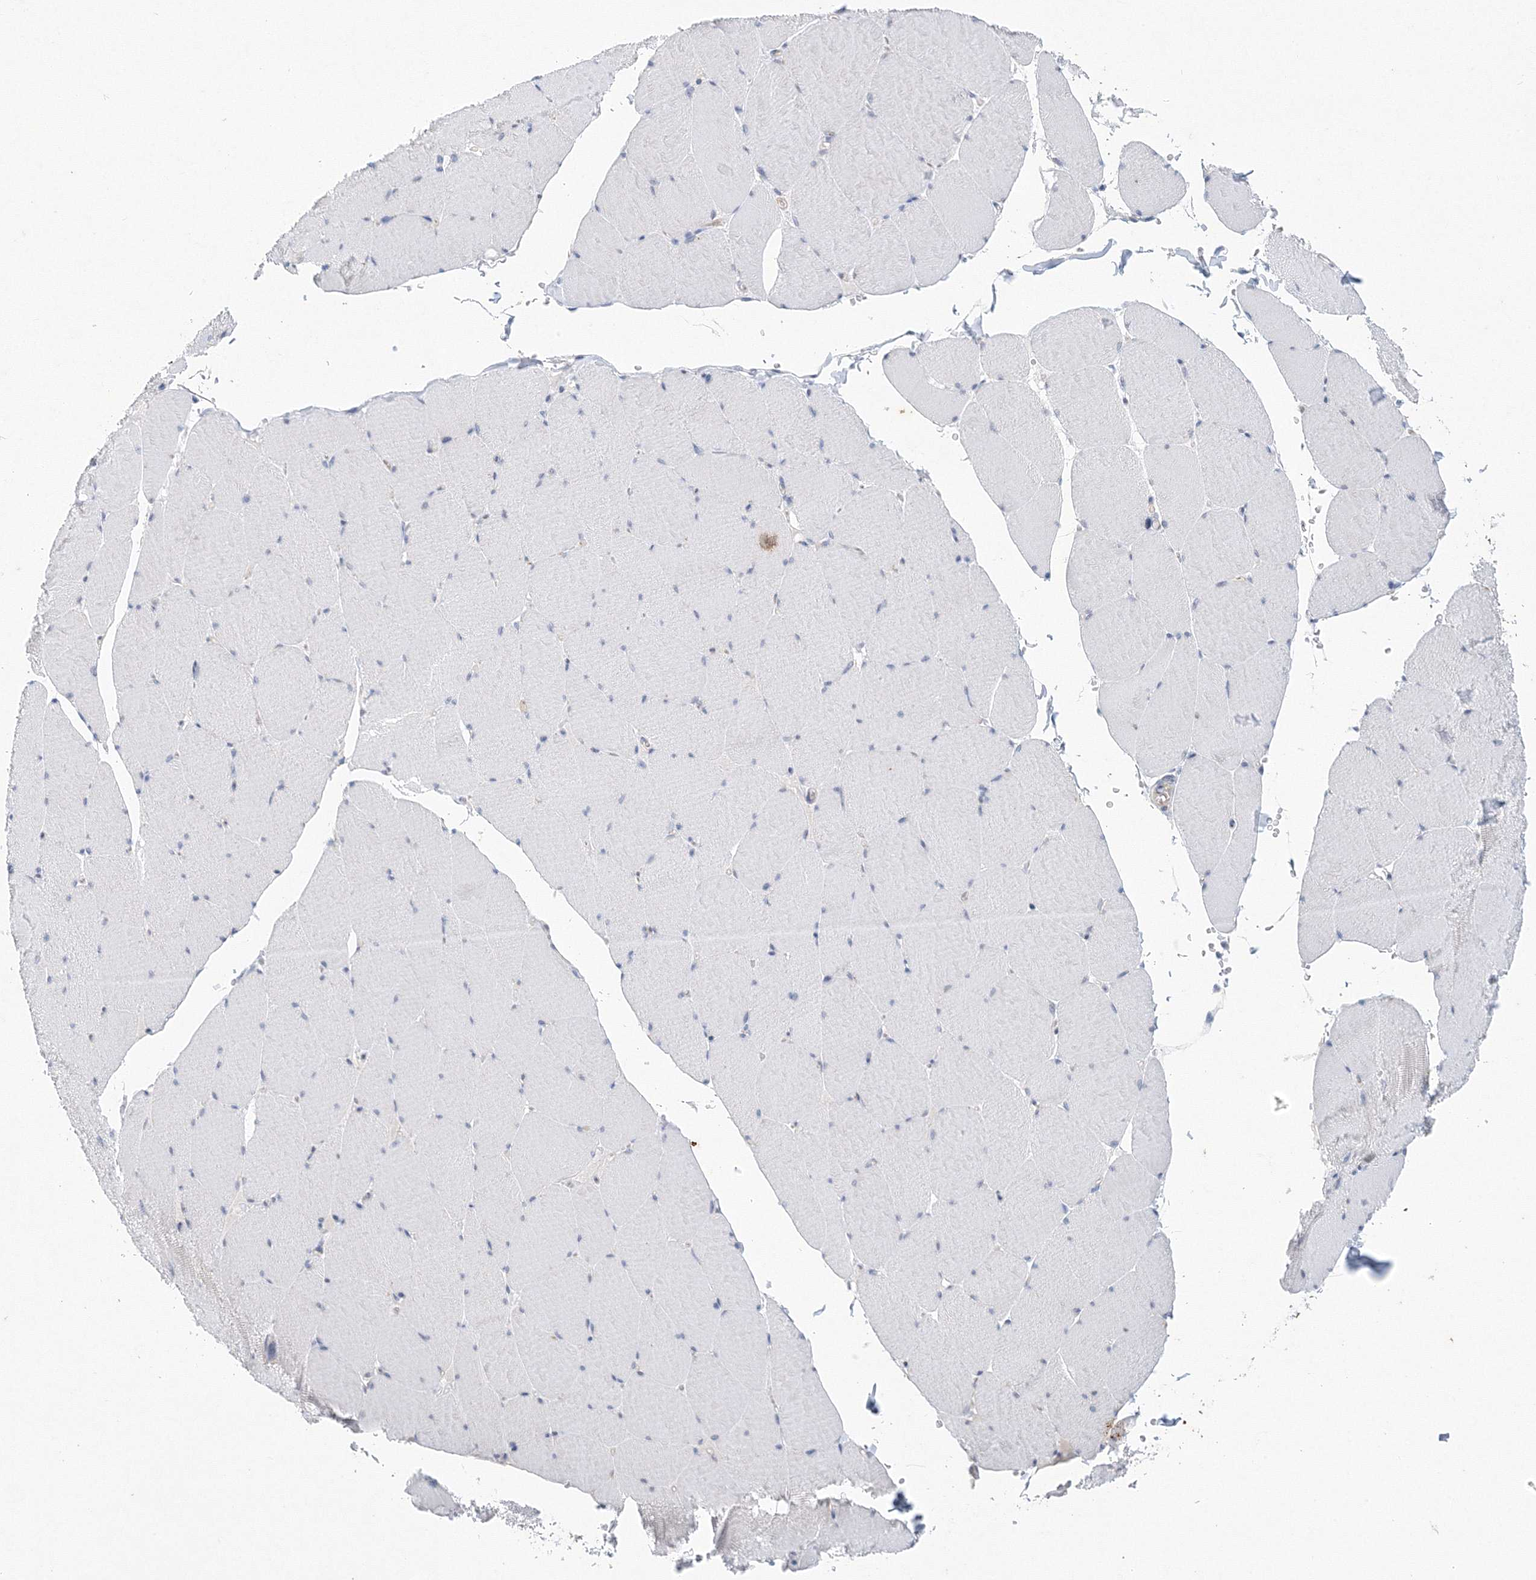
{"staining": {"intensity": "negative", "quantity": "none", "location": "none"}, "tissue": "skeletal muscle", "cell_type": "Myocytes", "image_type": "normal", "snomed": [{"axis": "morphology", "description": "Normal tissue, NOS"}, {"axis": "topography", "description": "Skeletal muscle"}, {"axis": "topography", "description": "Head-Neck"}], "caption": "This is an immunohistochemistry histopathology image of normal human skeletal muscle. There is no expression in myocytes.", "gene": "TANC1", "patient": {"sex": "male", "age": 66}}